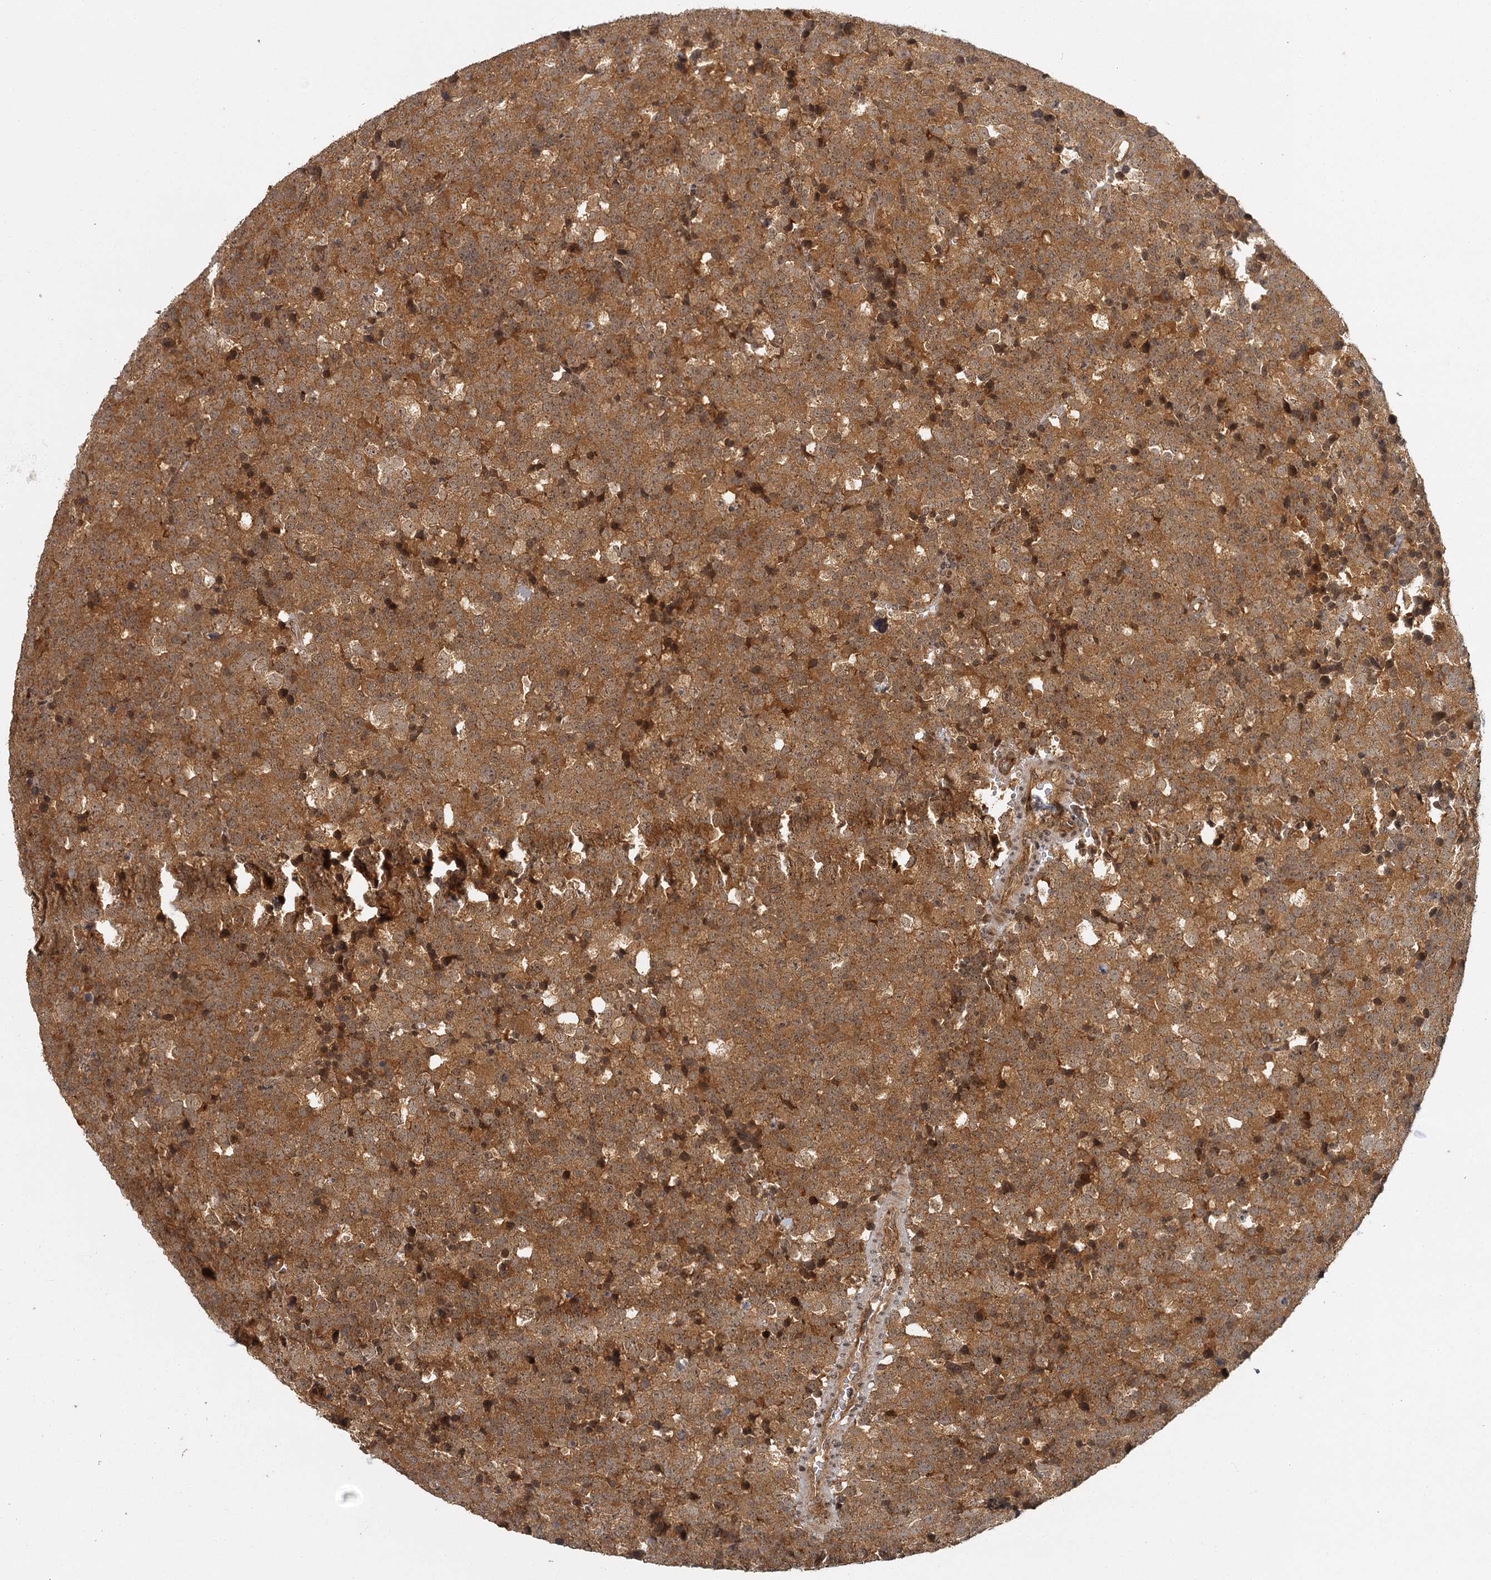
{"staining": {"intensity": "moderate", "quantity": ">75%", "location": "cytoplasmic/membranous,nuclear"}, "tissue": "testis cancer", "cell_type": "Tumor cells", "image_type": "cancer", "snomed": [{"axis": "morphology", "description": "Seminoma, NOS"}, {"axis": "topography", "description": "Testis"}], "caption": "An image of human testis seminoma stained for a protein exhibits moderate cytoplasmic/membranous and nuclear brown staining in tumor cells. Nuclei are stained in blue.", "gene": "ZNF549", "patient": {"sex": "male", "age": 71}}